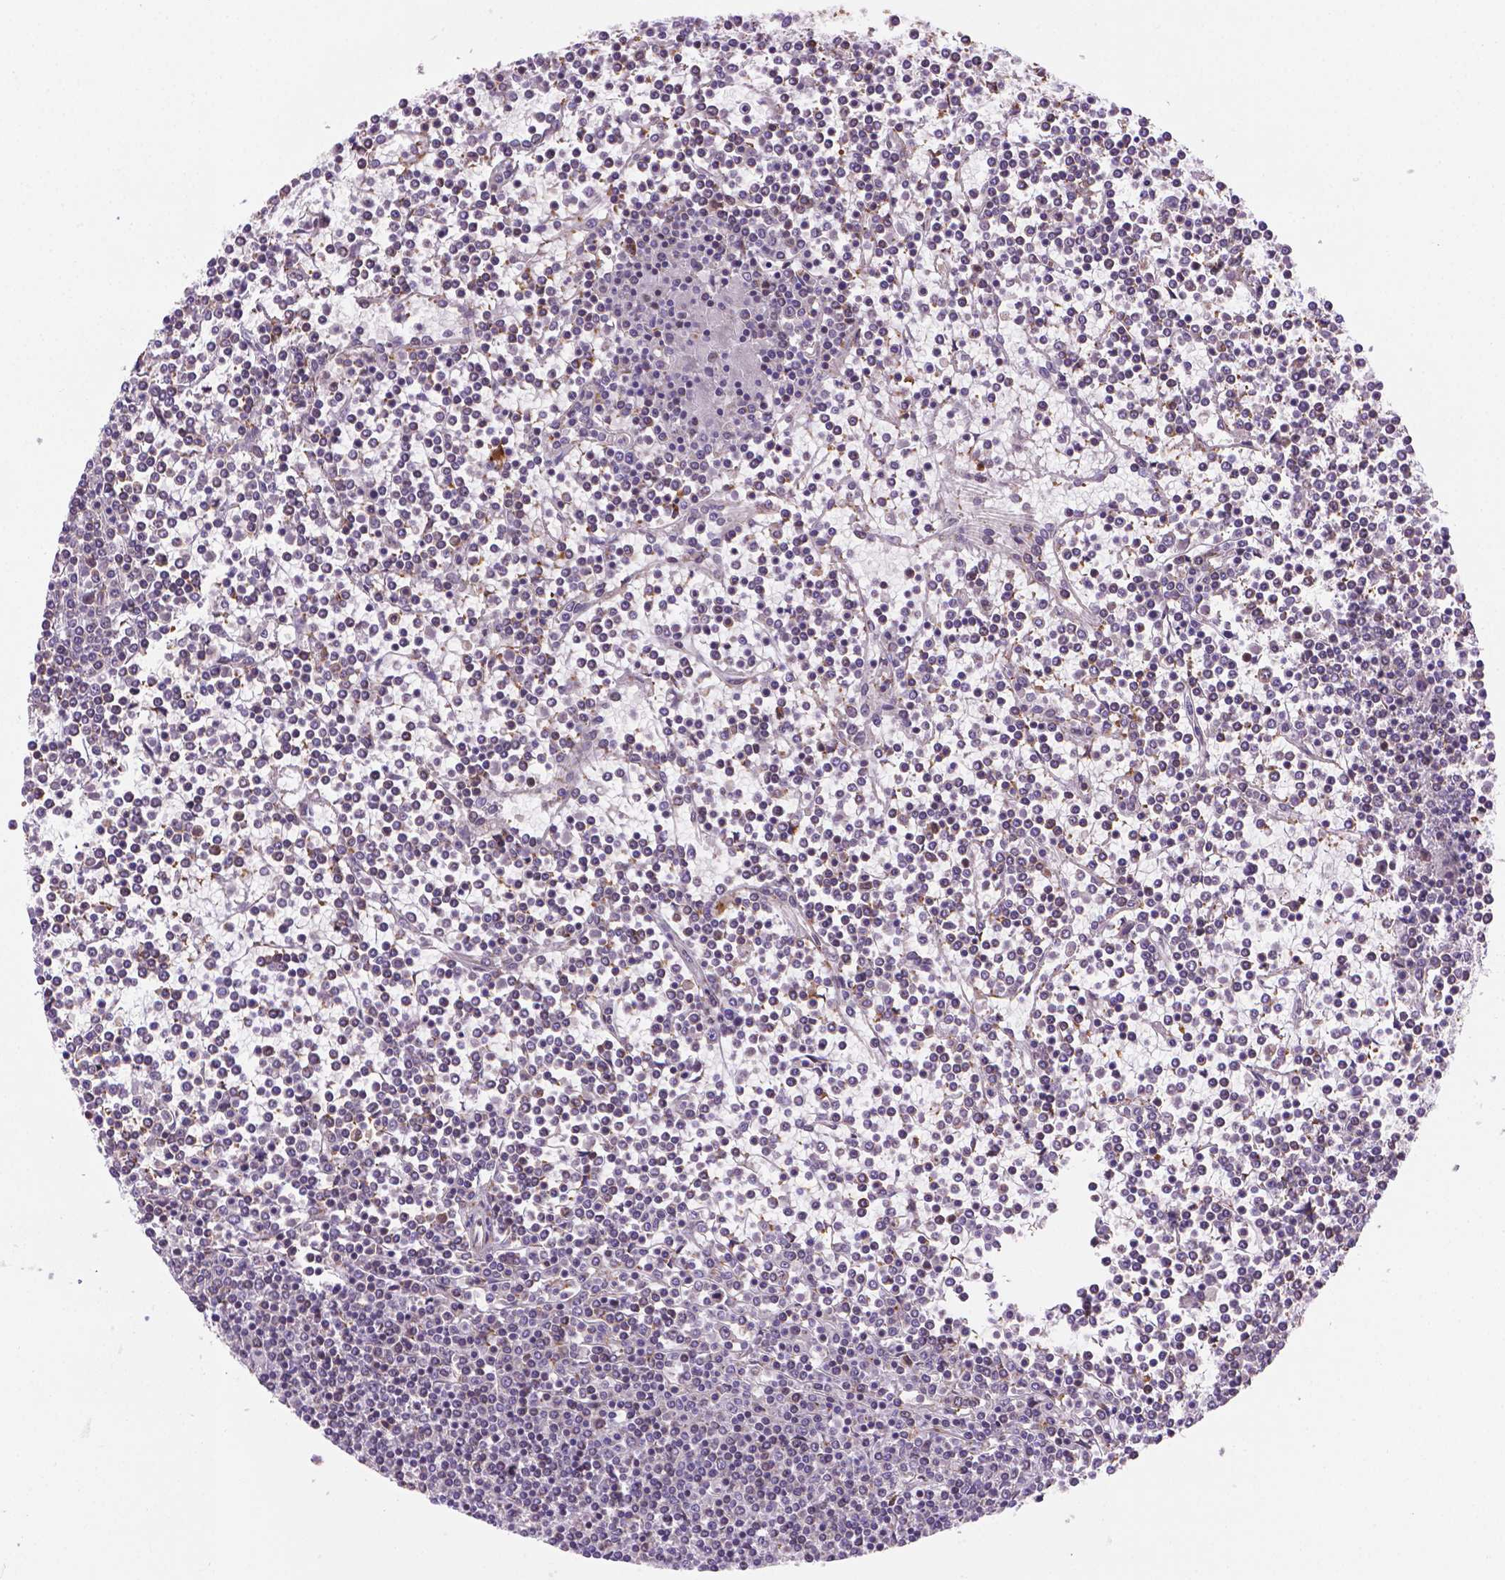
{"staining": {"intensity": "negative", "quantity": "none", "location": "none"}, "tissue": "lymphoma", "cell_type": "Tumor cells", "image_type": "cancer", "snomed": [{"axis": "morphology", "description": "Malignant lymphoma, non-Hodgkin's type, Low grade"}, {"axis": "topography", "description": "Spleen"}], "caption": "This is an IHC image of human lymphoma. There is no staining in tumor cells.", "gene": "FNIP1", "patient": {"sex": "female", "age": 19}}